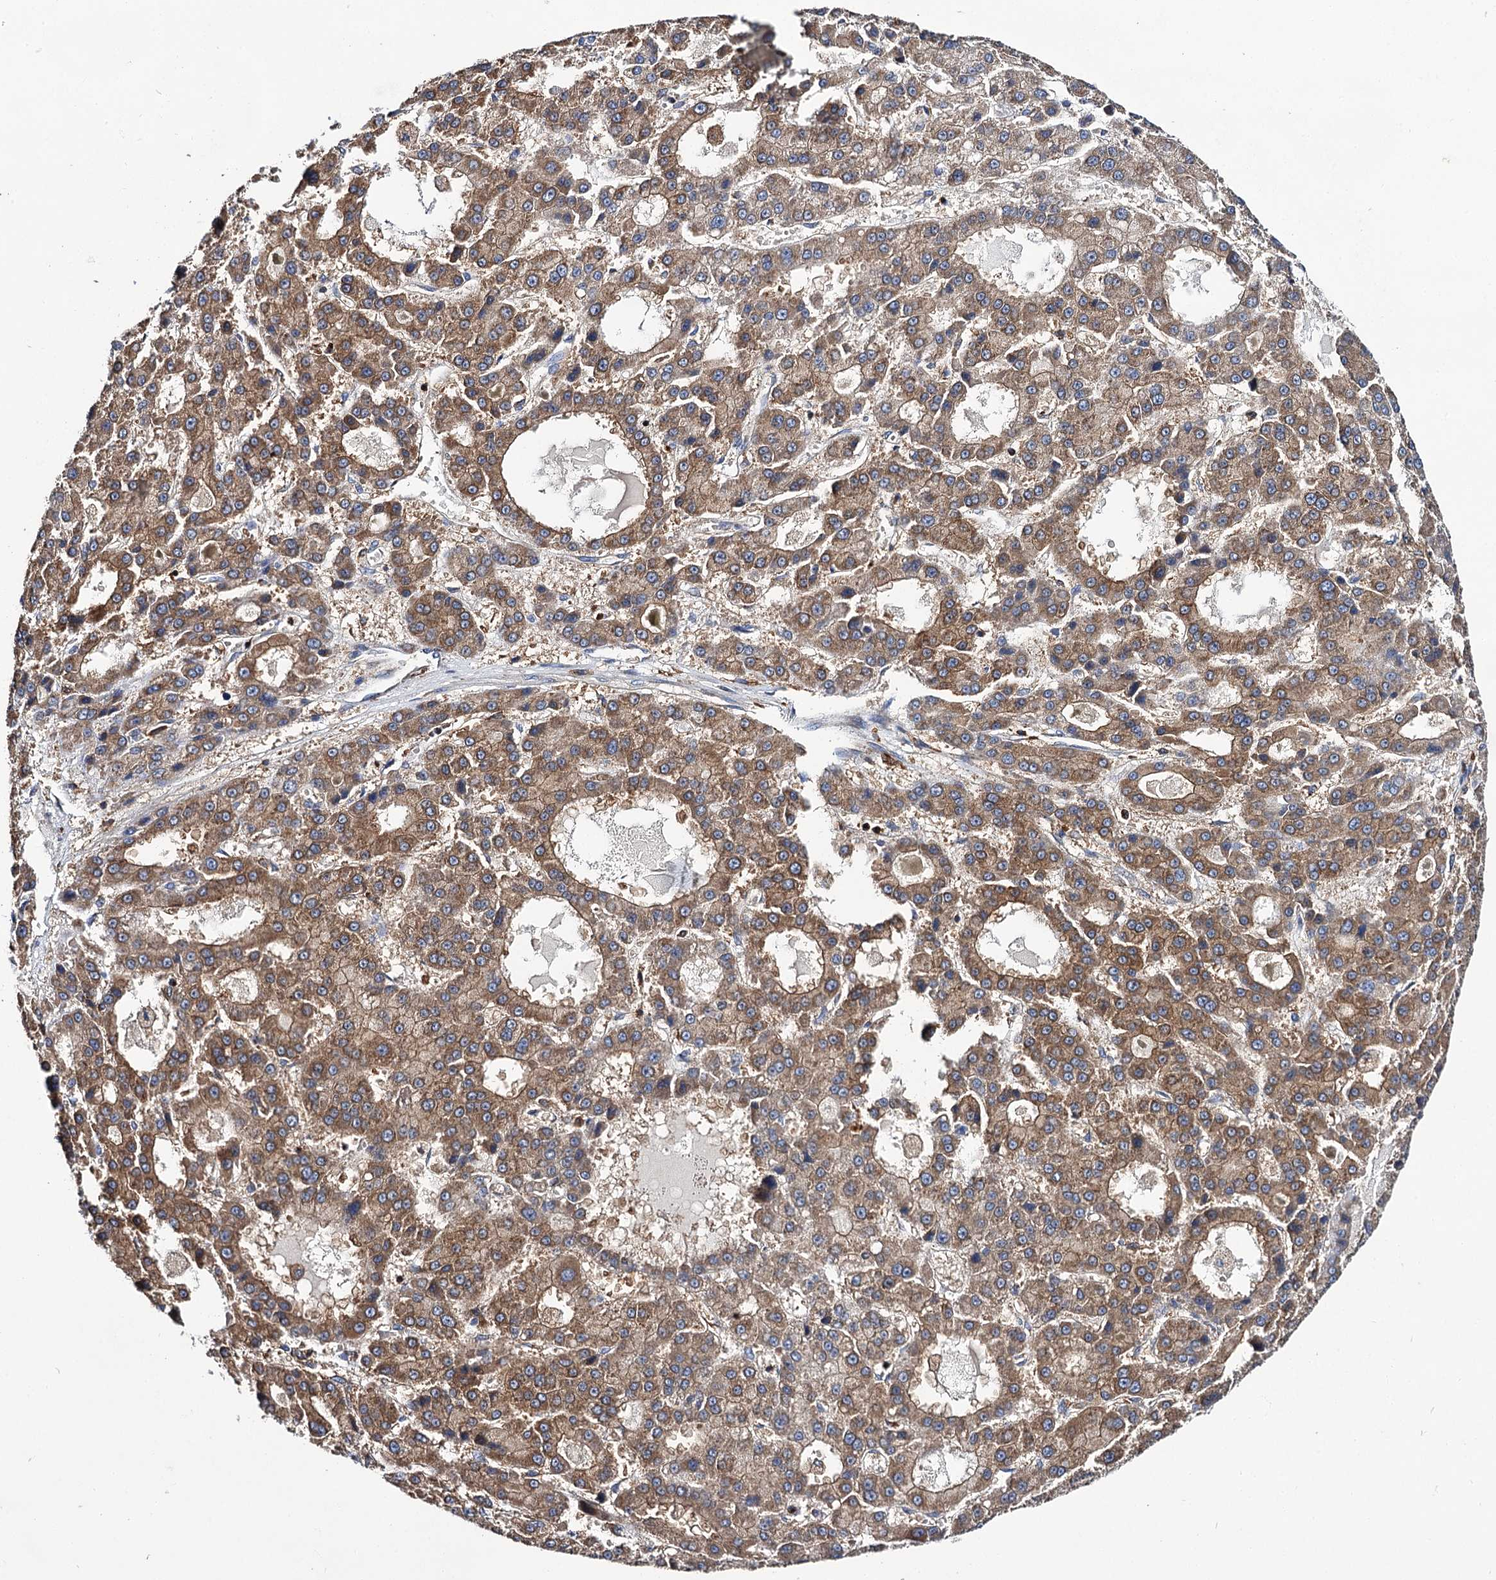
{"staining": {"intensity": "moderate", "quantity": ">75%", "location": "cytoplasmic/membranous"}, "tissue": "liver cancer", "cell_type": "Tumor cells", "image_type": "cancer", "snomed": [{"axis": "morphology", "description": "Carcinoma, Hepatocellular, NOS"}, {"axis": "topography", "description": "Liver"}], "caption": "Hepatocellular carcinoma (liver) was stained to show a protein in brown. There is medium levels of moderate cytoplasmic/membranous positivity in about >75% of tumor cells.", "gene": "UBASH3B", "patient": {"sex": "male", "age": 70}}